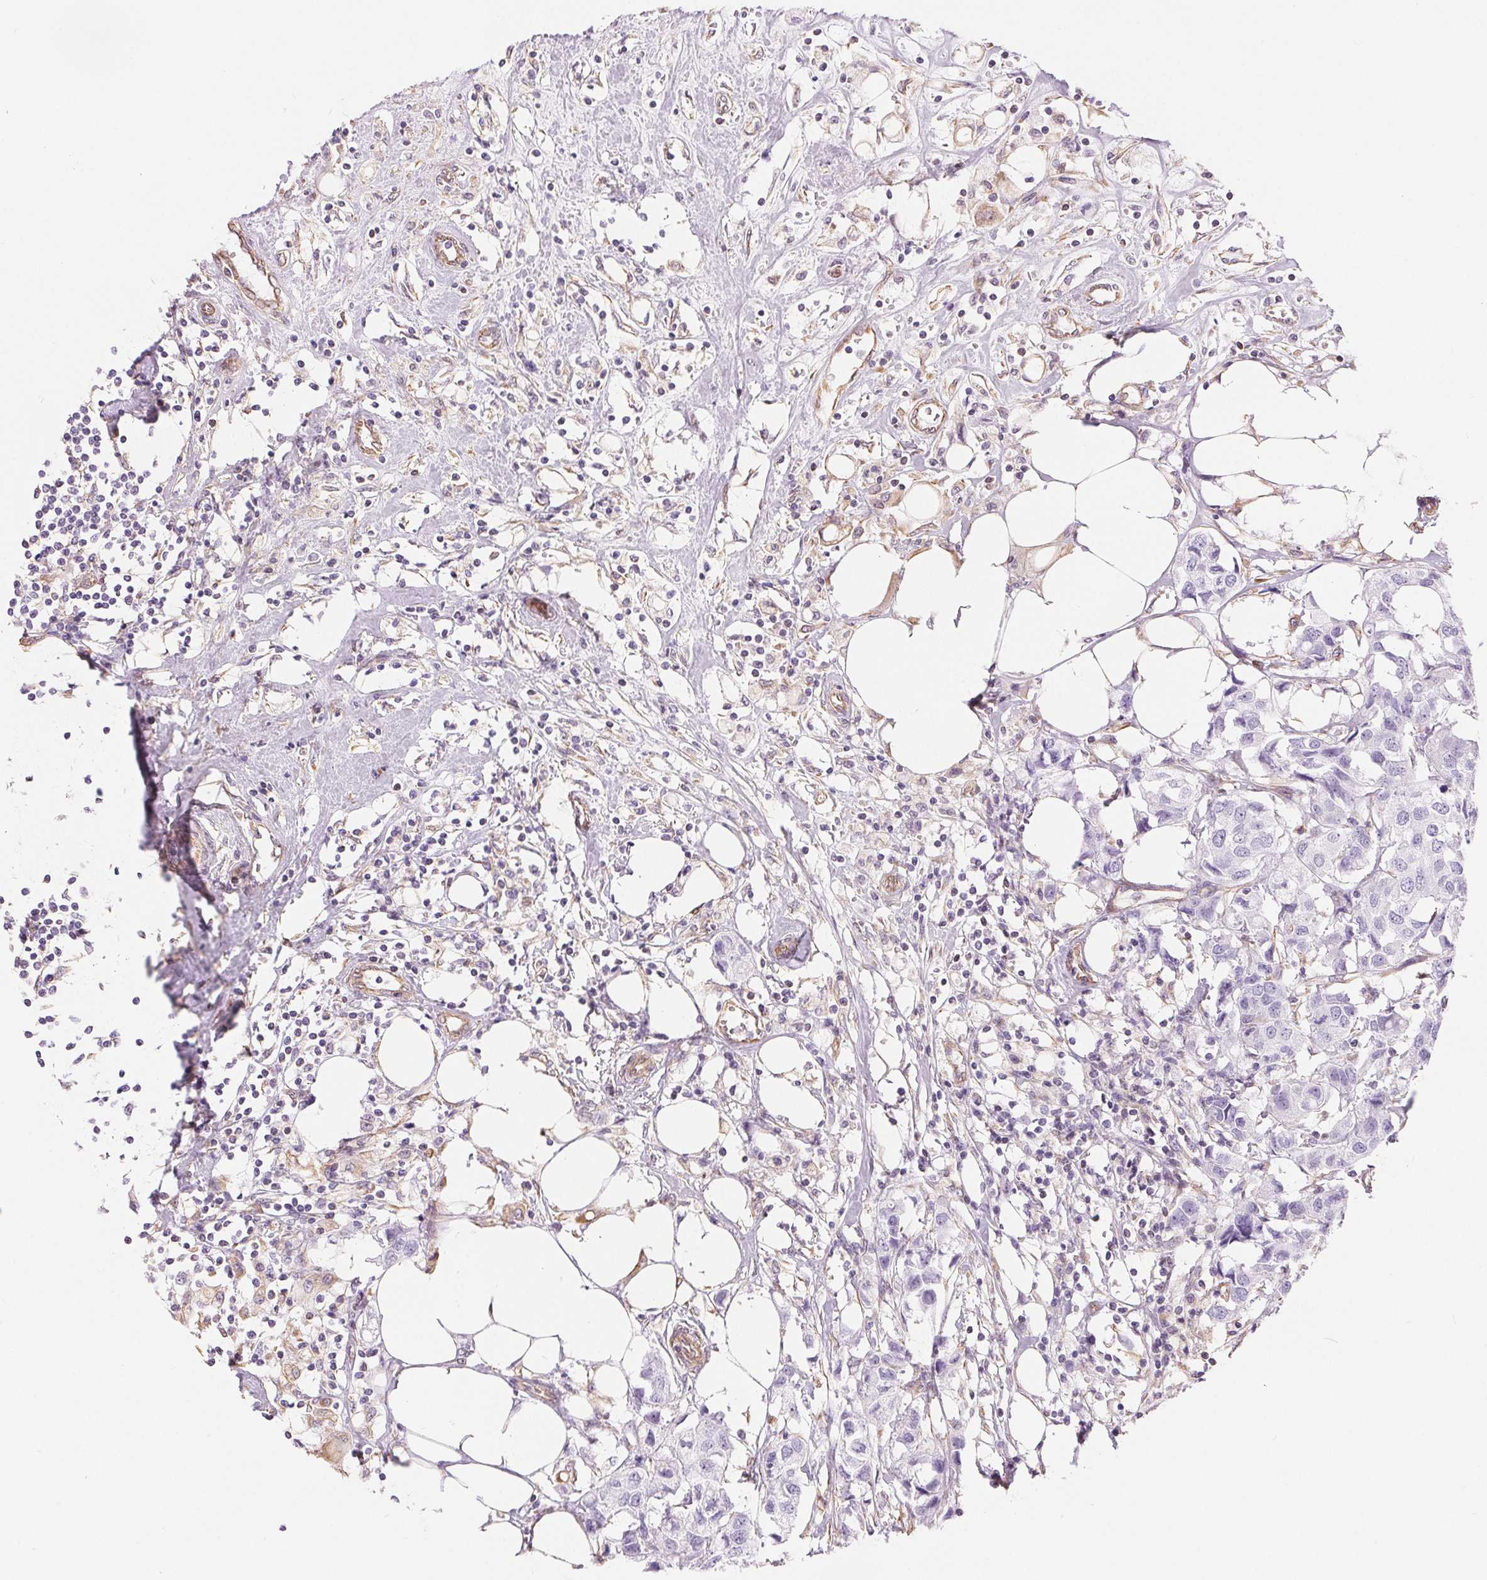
{"staining": {"intensity": "negative", "quantity": "none", "location": "none"}, "tissue": "breast cancer", "cell_type": "Tumor cells", "image_type": "cancer", "snomed": [{"axis": "morphology", "description": "Duct carcinoma"}, {"axis": "topography", "description": "Breast"}], "caption": "The immunohistochemistry (IHC) micrograph has no significant positivity in tumor cells of breast cancer (invasive ductal carcinoma) tissue.", "gene": "GFAP", "patient": {"sex": "female", "age": 80}}